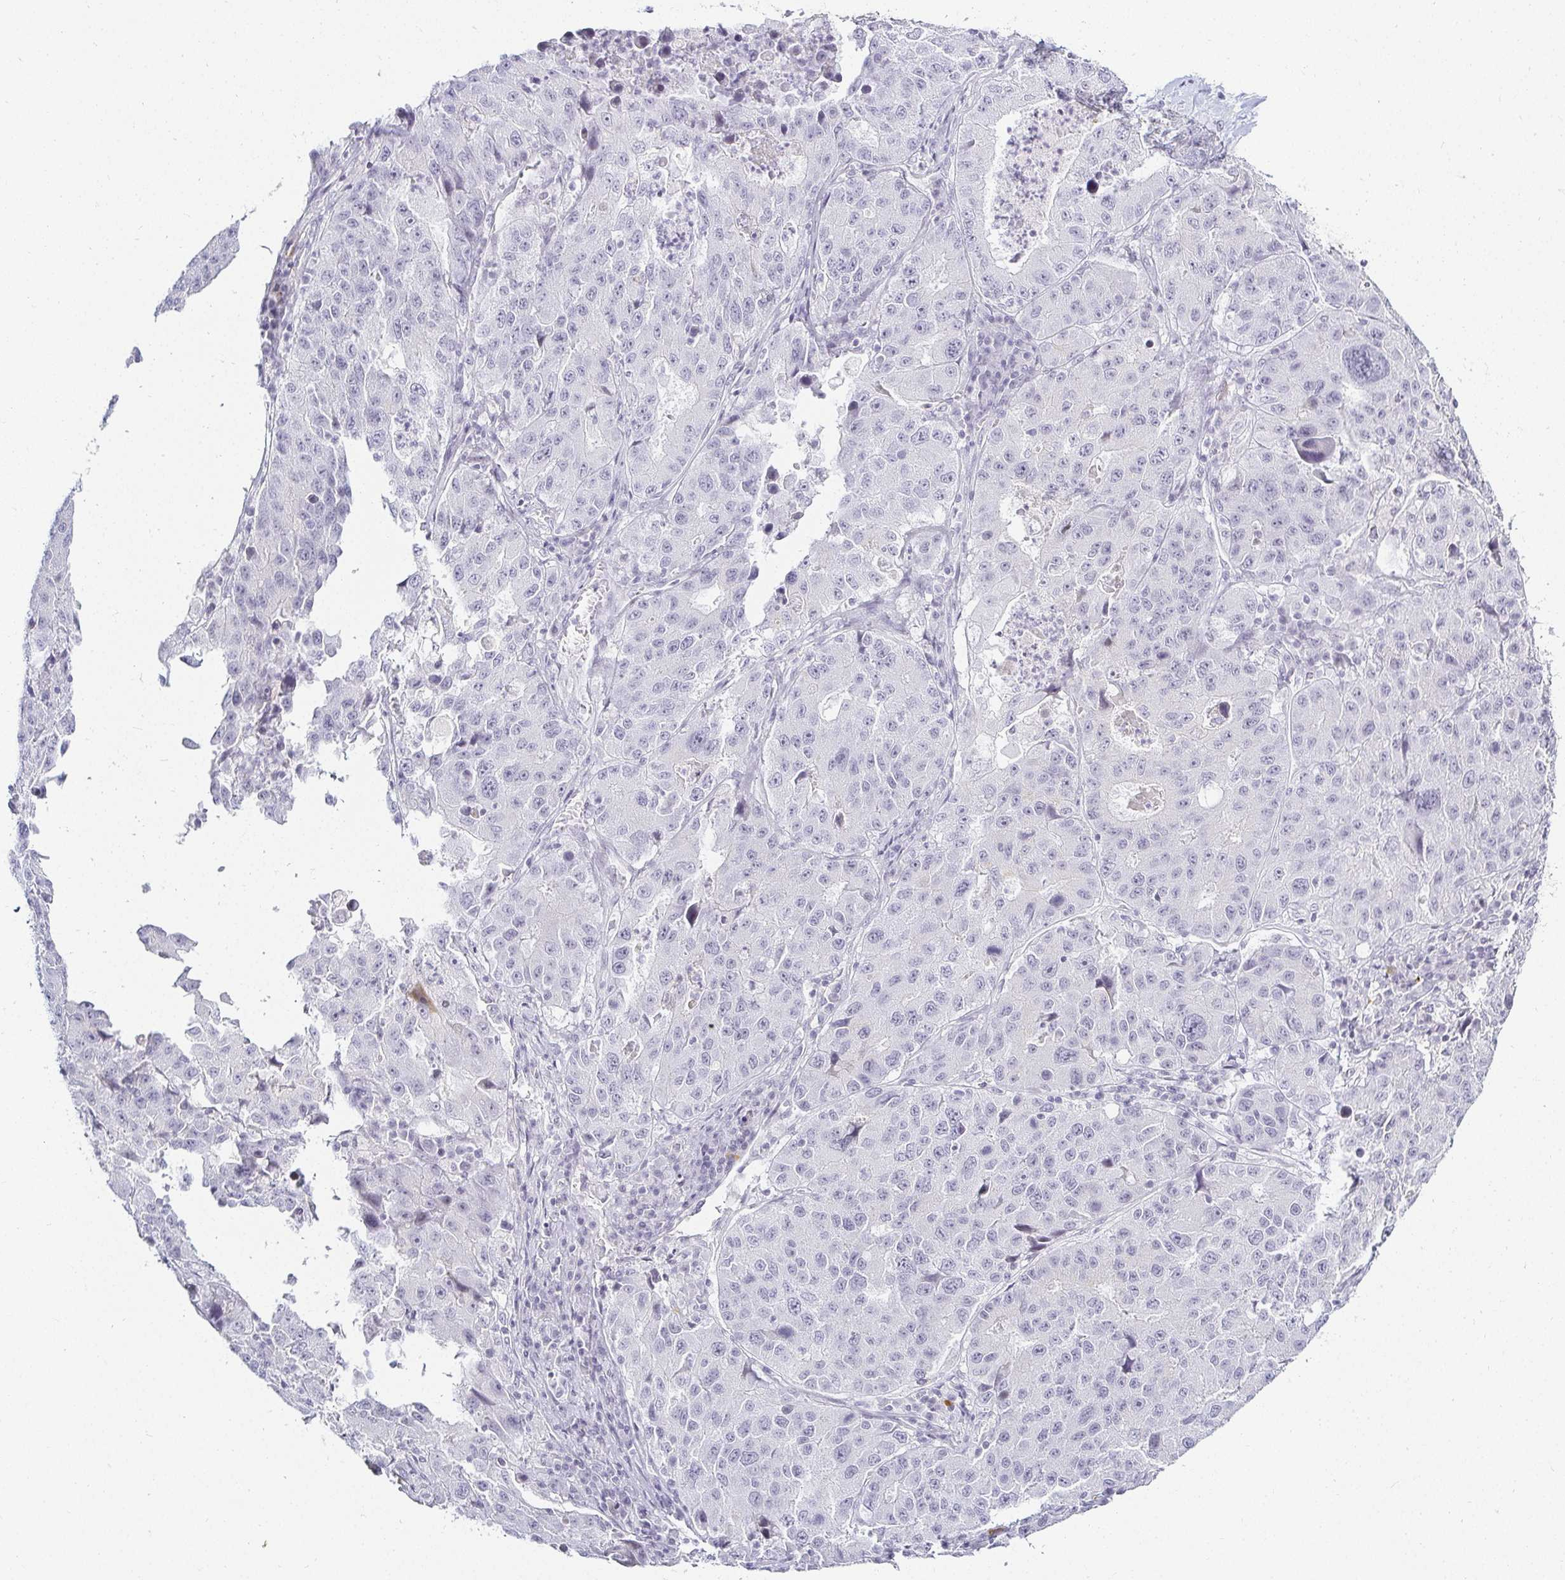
{"staining": {"intensity": "negative", "quantity": "none", "location": "none"}, "tissue": "stomach cancer", "cell_type": "Tumor cells", "image_type": "cancer", "snomed": [{"axis": "morphology", "description": "Adenocarcinoma, NOS"}, {"axis": "topography", "description": "Stomach"}], "caption": "A histopathology image of stomach cancer (adenocarcinoma) stained for a protein exhibits no brown staining in tumor cells. (Stains: DAB (3,3'-diaminobenzidine) immunohistochemistry with hematoxylin counter stain, Microscopy: brightfield microscopy at high magnification).", "gene": "ACAN", "patient": {"sex": "male", "age": 71}}